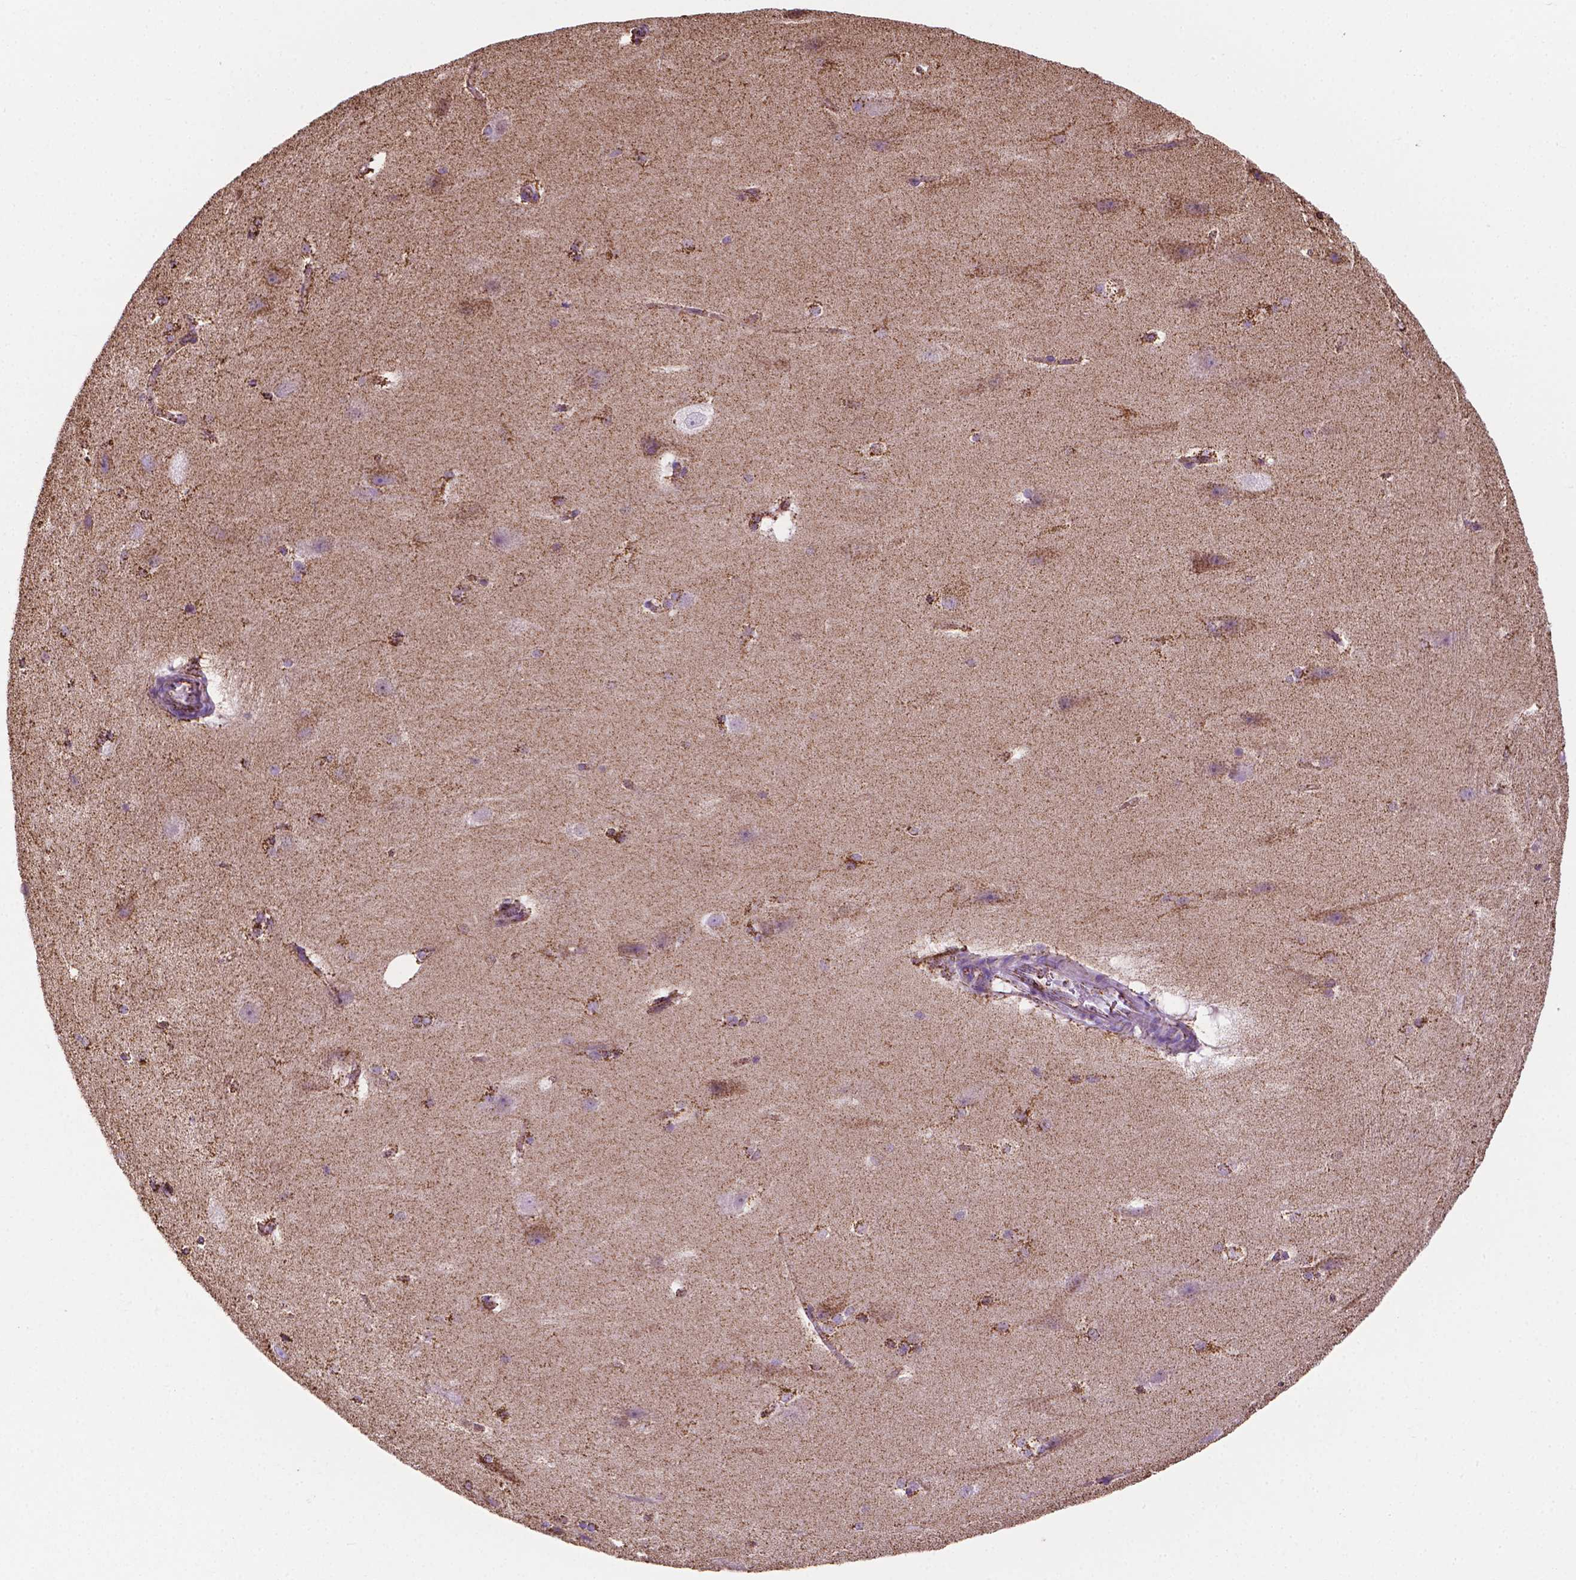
{"staining": {"intensity": "moderate", "quantity": "<25%", "location": "cytoplasmic/membranous"}, "tissue": "hippocampus", "cell_type": "Glial cells", "image_type": "normal", "snomed": [{"axis": "morphology", "description": "Normal tissue, NOS"}, {"axis": "topography", "description": "Cerebral cortex"}, {"axis": "topography", "description": "Hippocampus"}], "caption": "DAB immunohistochemical staining of unremarkable human hippocampus shows moderate cytoplasmic/membranous protein staining in about <25% of glial cells.", "gene": "RMDN3", "patient": {"sex": "female", "age": 19}}